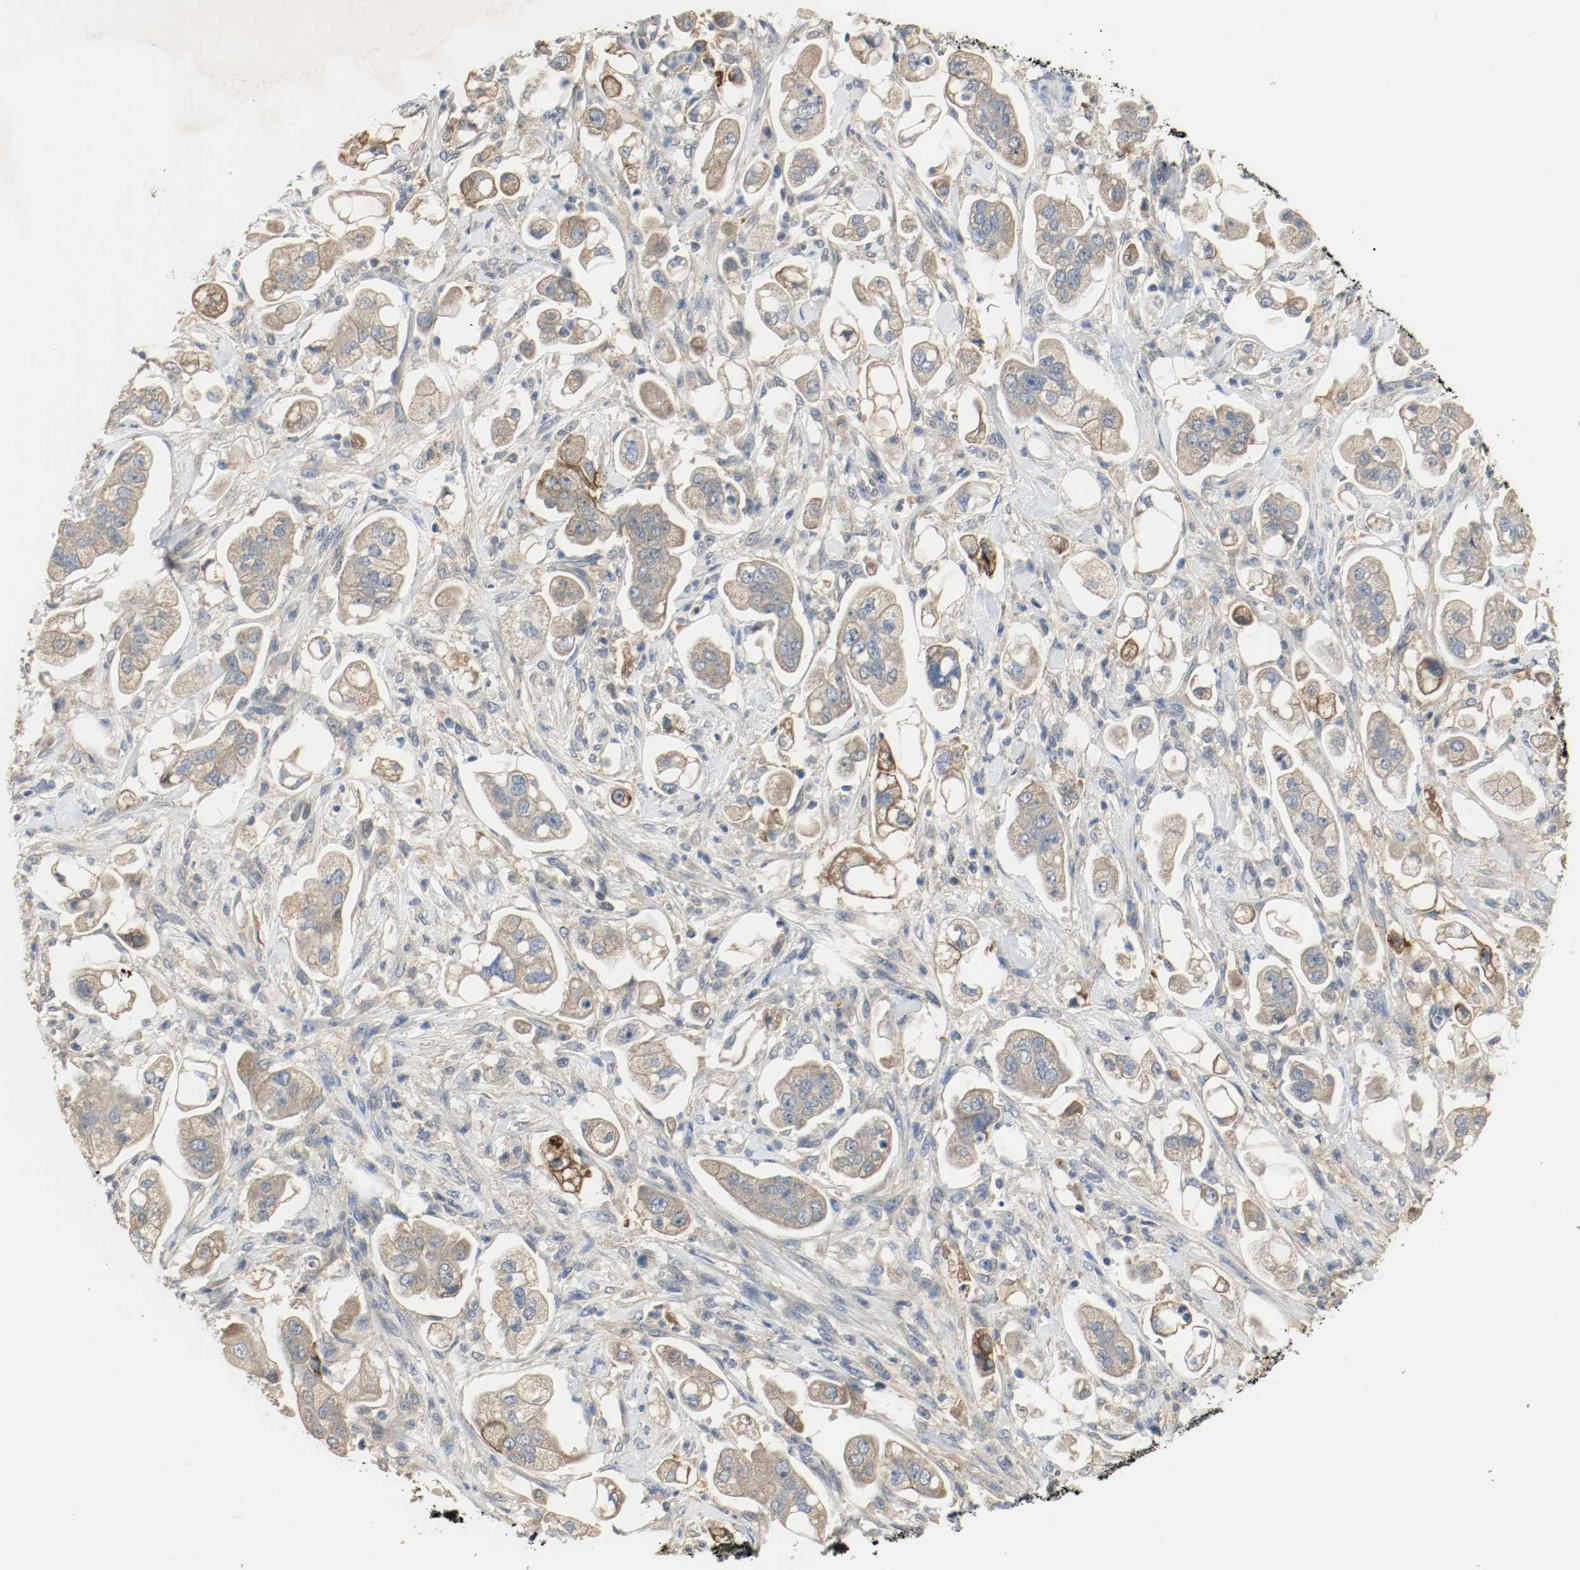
{"staining": {"intensity": "moderate", "quantity": ">75%", "location": "cytoplasmic/membranous"}, "tissue": "stomach cancer", "cell_type": "Tumor cells", "image_type": "cancer", "snomed": [{"axis": "morphology", "description": "Adenocarcinoma, NOS"}, {"axis": "topography", "description": "Stomach"}], "caption": "Stomach adenocarcinoma tissue displays moderate cytoplasmic/membranous positivity in approximately >75% of tumor cells (DAB IHC, brown staining for protein, blue staining for nuclei).", "gene": "MELTF", "patient": {"sex": "male", "age": 62}}